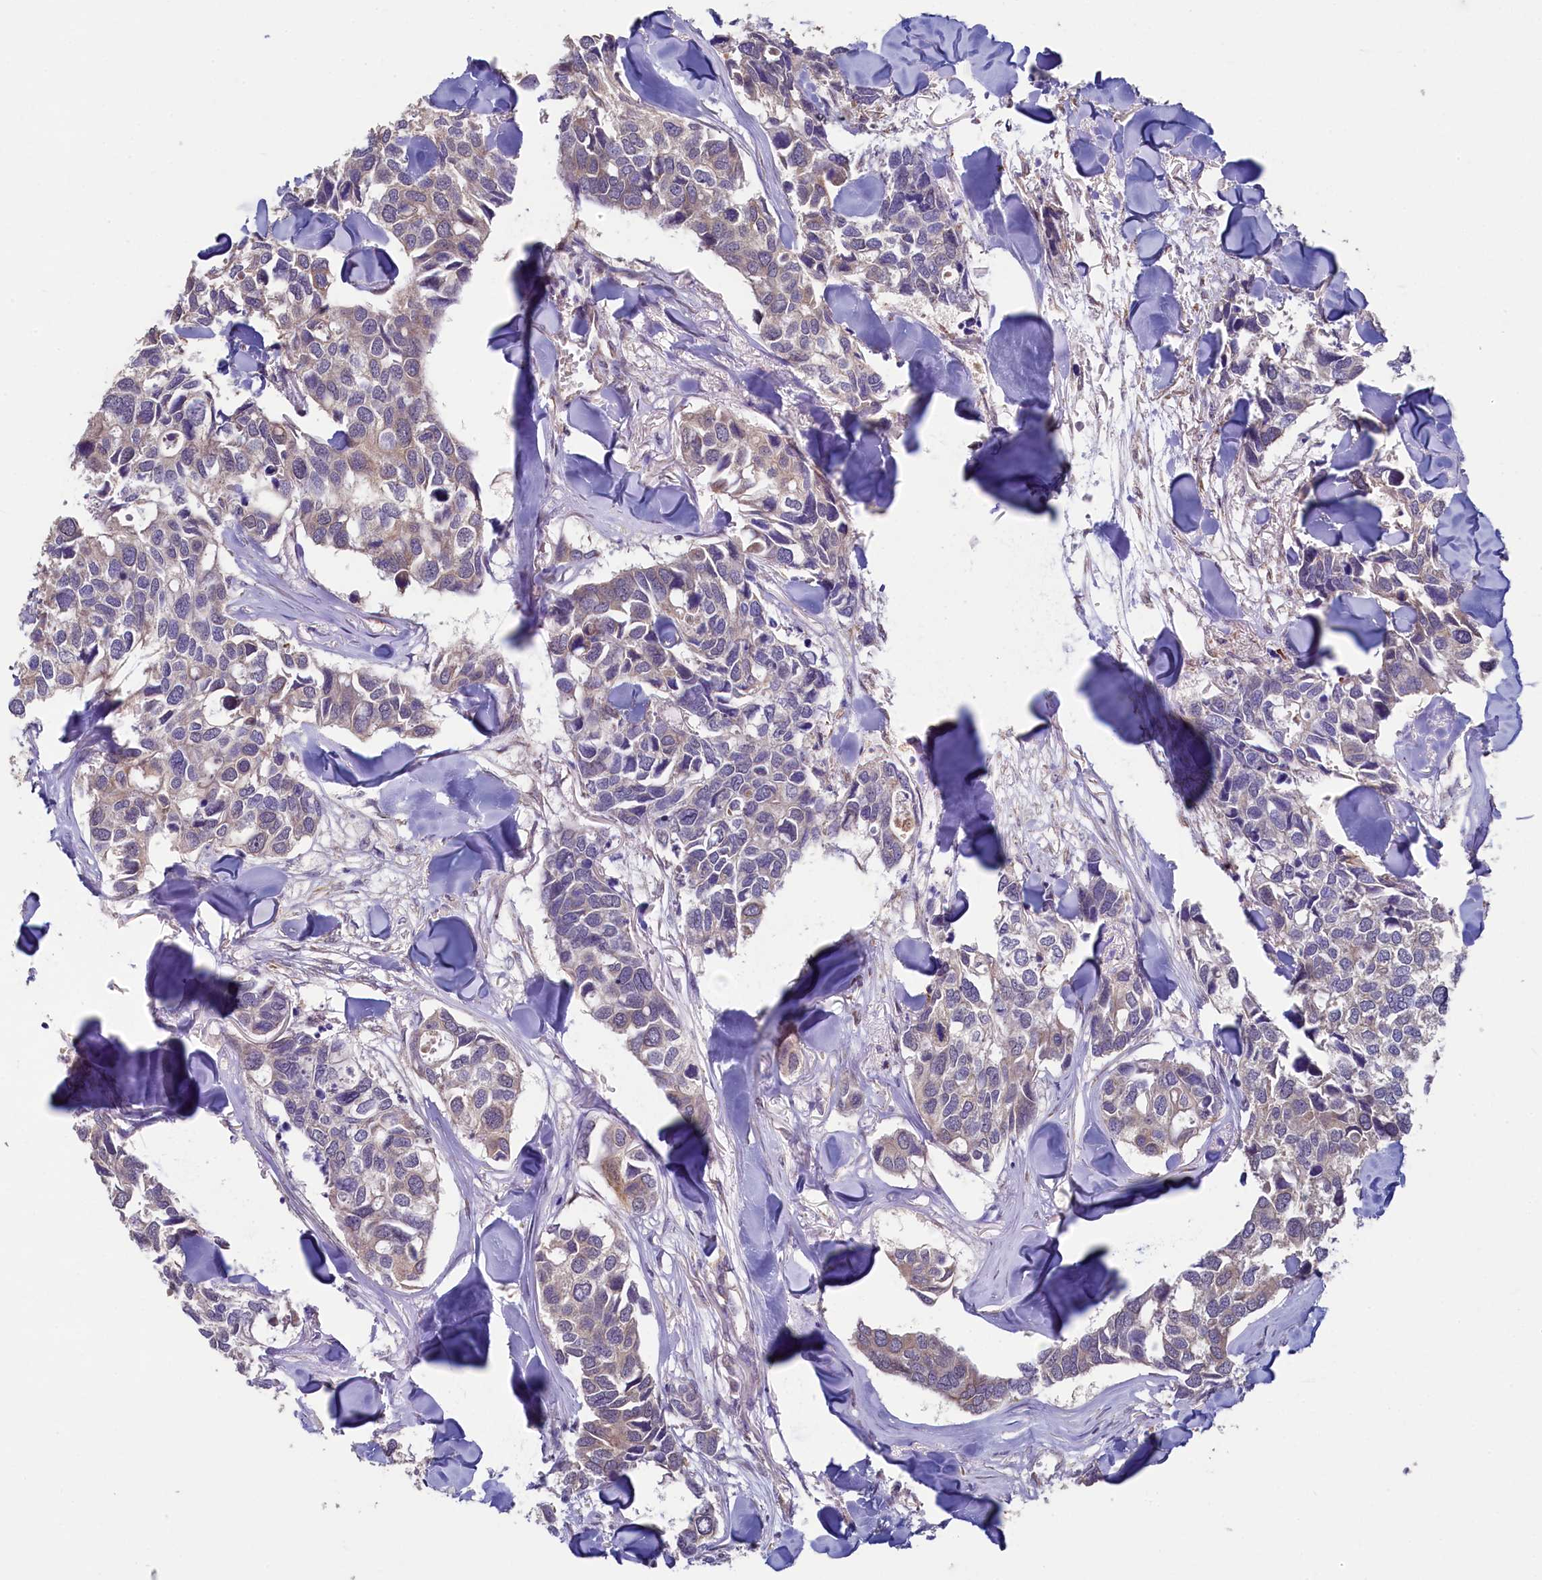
{"staining": {"intensity": "weak", "quantity": "25%-75%", "location": "cytoplasmic/membranous"}, "tissue": "breast cancer", "cell_type": "Tumor cells", "image_type": "cancer", "snomed": [{"axis": "morphology", "description": "Duct carcinoma"}, {"axis": "topography", "description": "Breast"}], "caption": "Infiltrating ductal carcinoma (breast) stained for a protein (brown) displays weak cytoplasmic/membranous positive positivity in about 25%-75% of tumor cells.", "gene": "SPATA2L", "patient": {"sex": "female", "age": 83}}